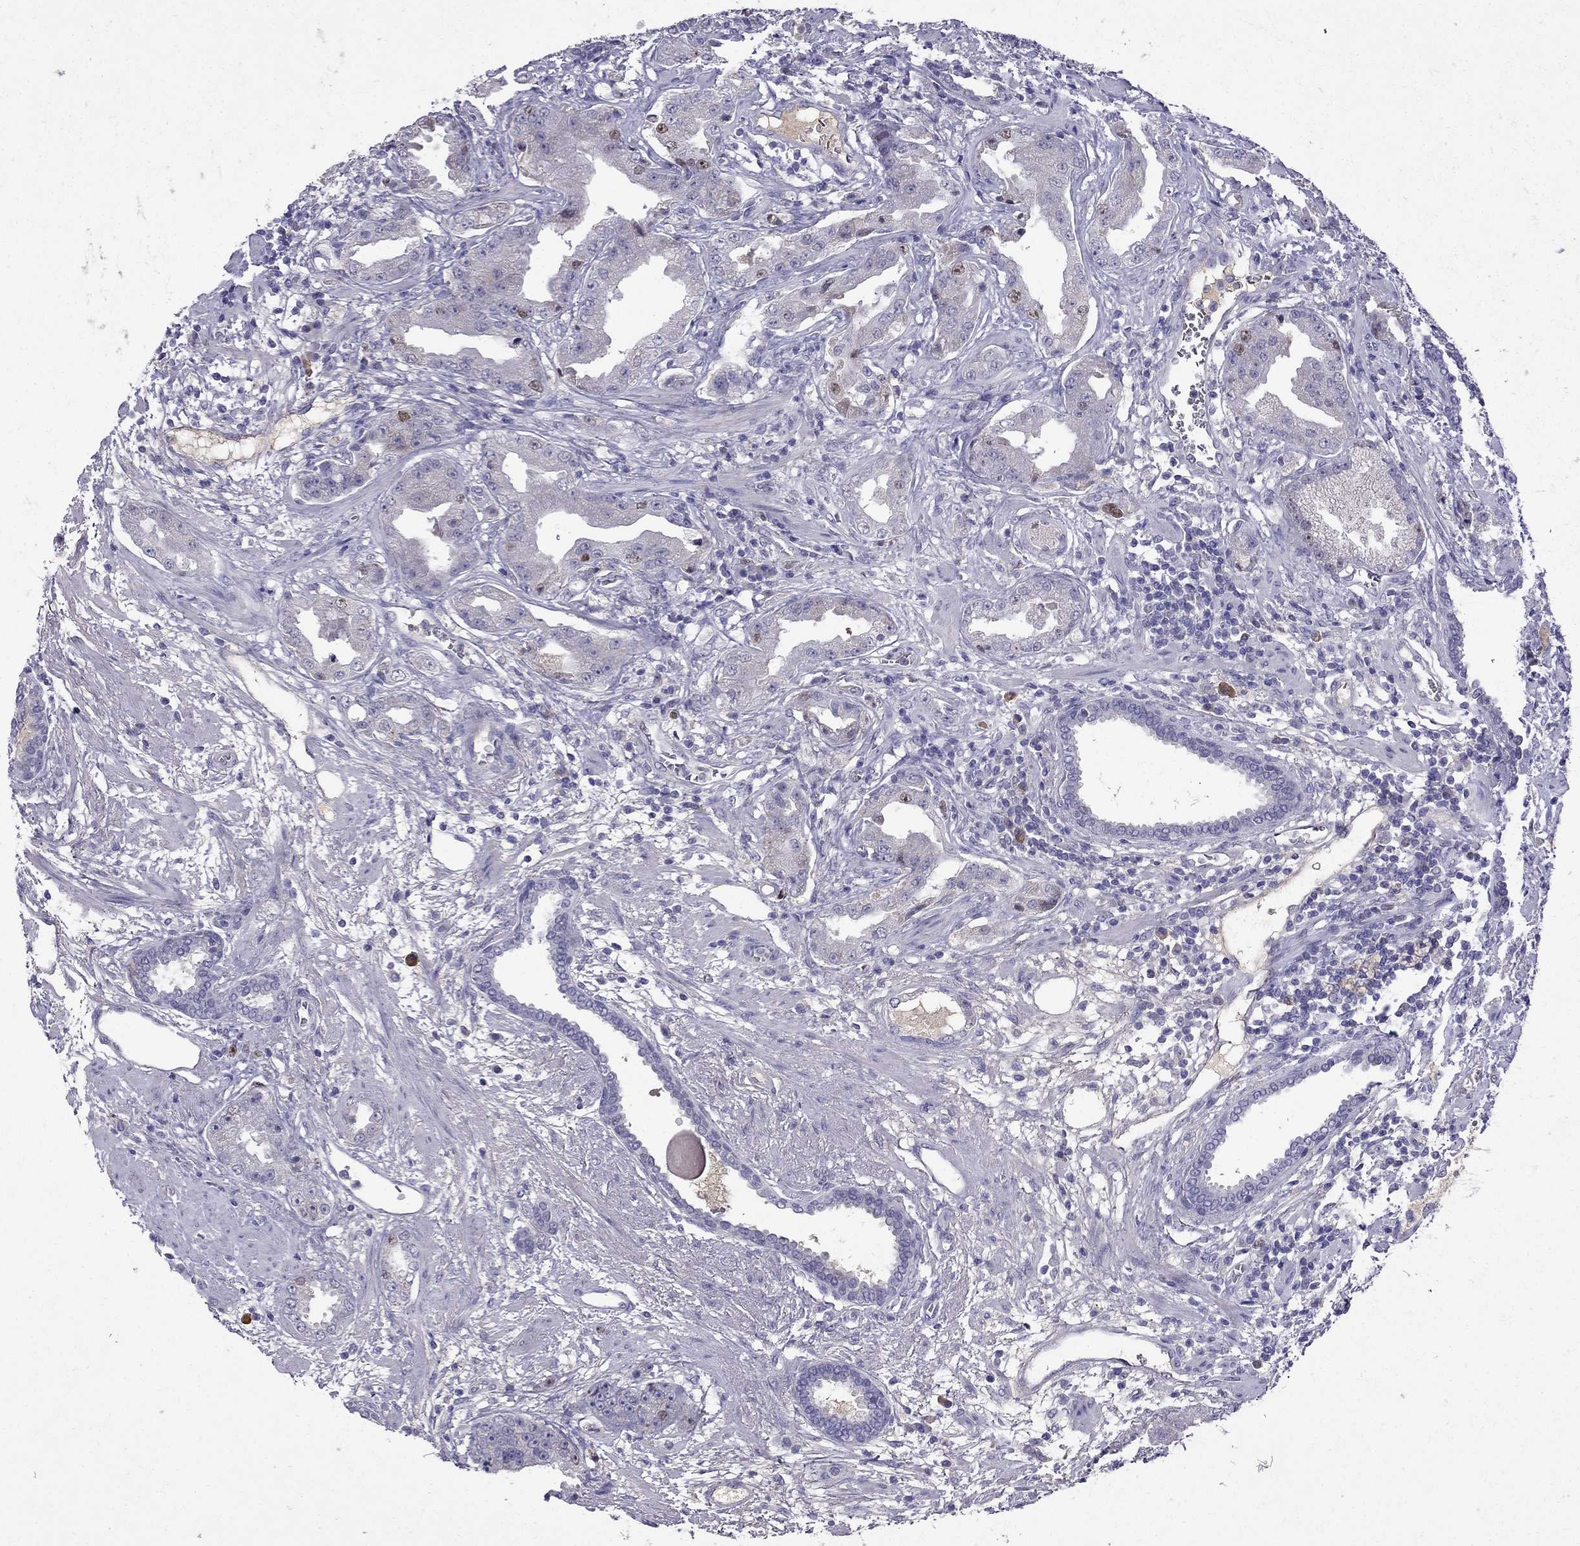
{"staining": {"intensity": "moderate", "quantity": "<25%", "location": "nuclear"}, "tissue": "prostate cancer", "cell_type": "Tumor cells", "image_type": "cancer", "snomed": [{"axis": "morphology", "description": "Adenocarcinoma, Low grade"}, {"axis": "topography", "description": "Prostate"}], "caption": "Approximately <25% of tumor cells in human prostate cancer display moderate nuclear protein positivity as visualized by brown immunohistochemical staining.", "gene": "UHRF1", "patient": {"sex": "male", "age": 62}}